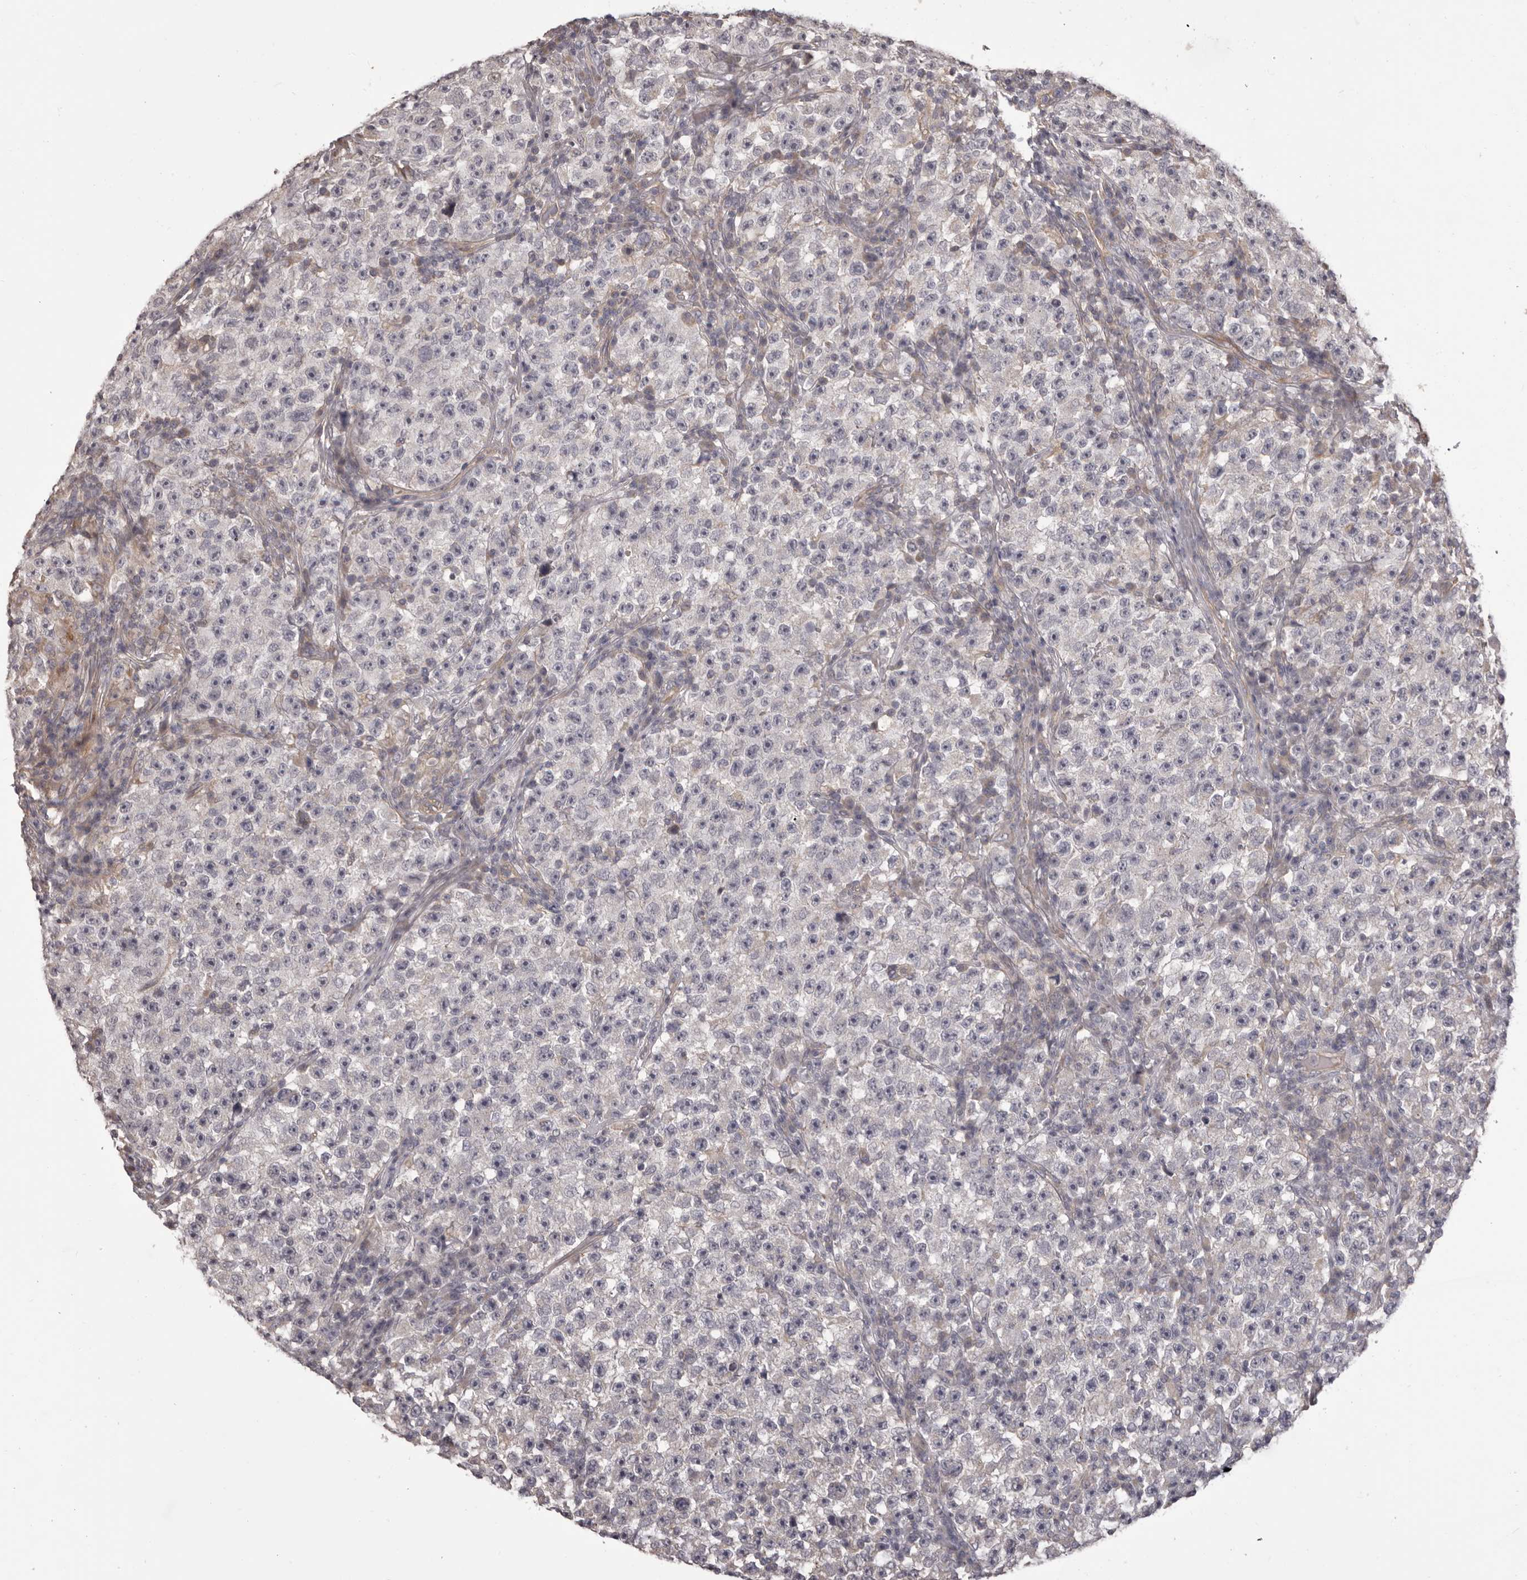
{"staining": {"intensity": "negative", "quantity": "none", "location": "none"}, "tissue": "testis cancer", "cell_type": "Tumor cells", "image_type": "cancer", "snomed": [{"axis": "morphology", "description": "Seminoma, NOS"}, {"axis": "topography", "description": "Testis"}], "caption": "Immunohistochemistry (IHC) histopathology image of neoplastic tissue: seminoma (testis) stained with DAB (3,3'-diaminobenzidine) shows no significant protein staining in tumor cells.", "gene": "HRH1", "patient": {"sex": "male", "age": 22}}